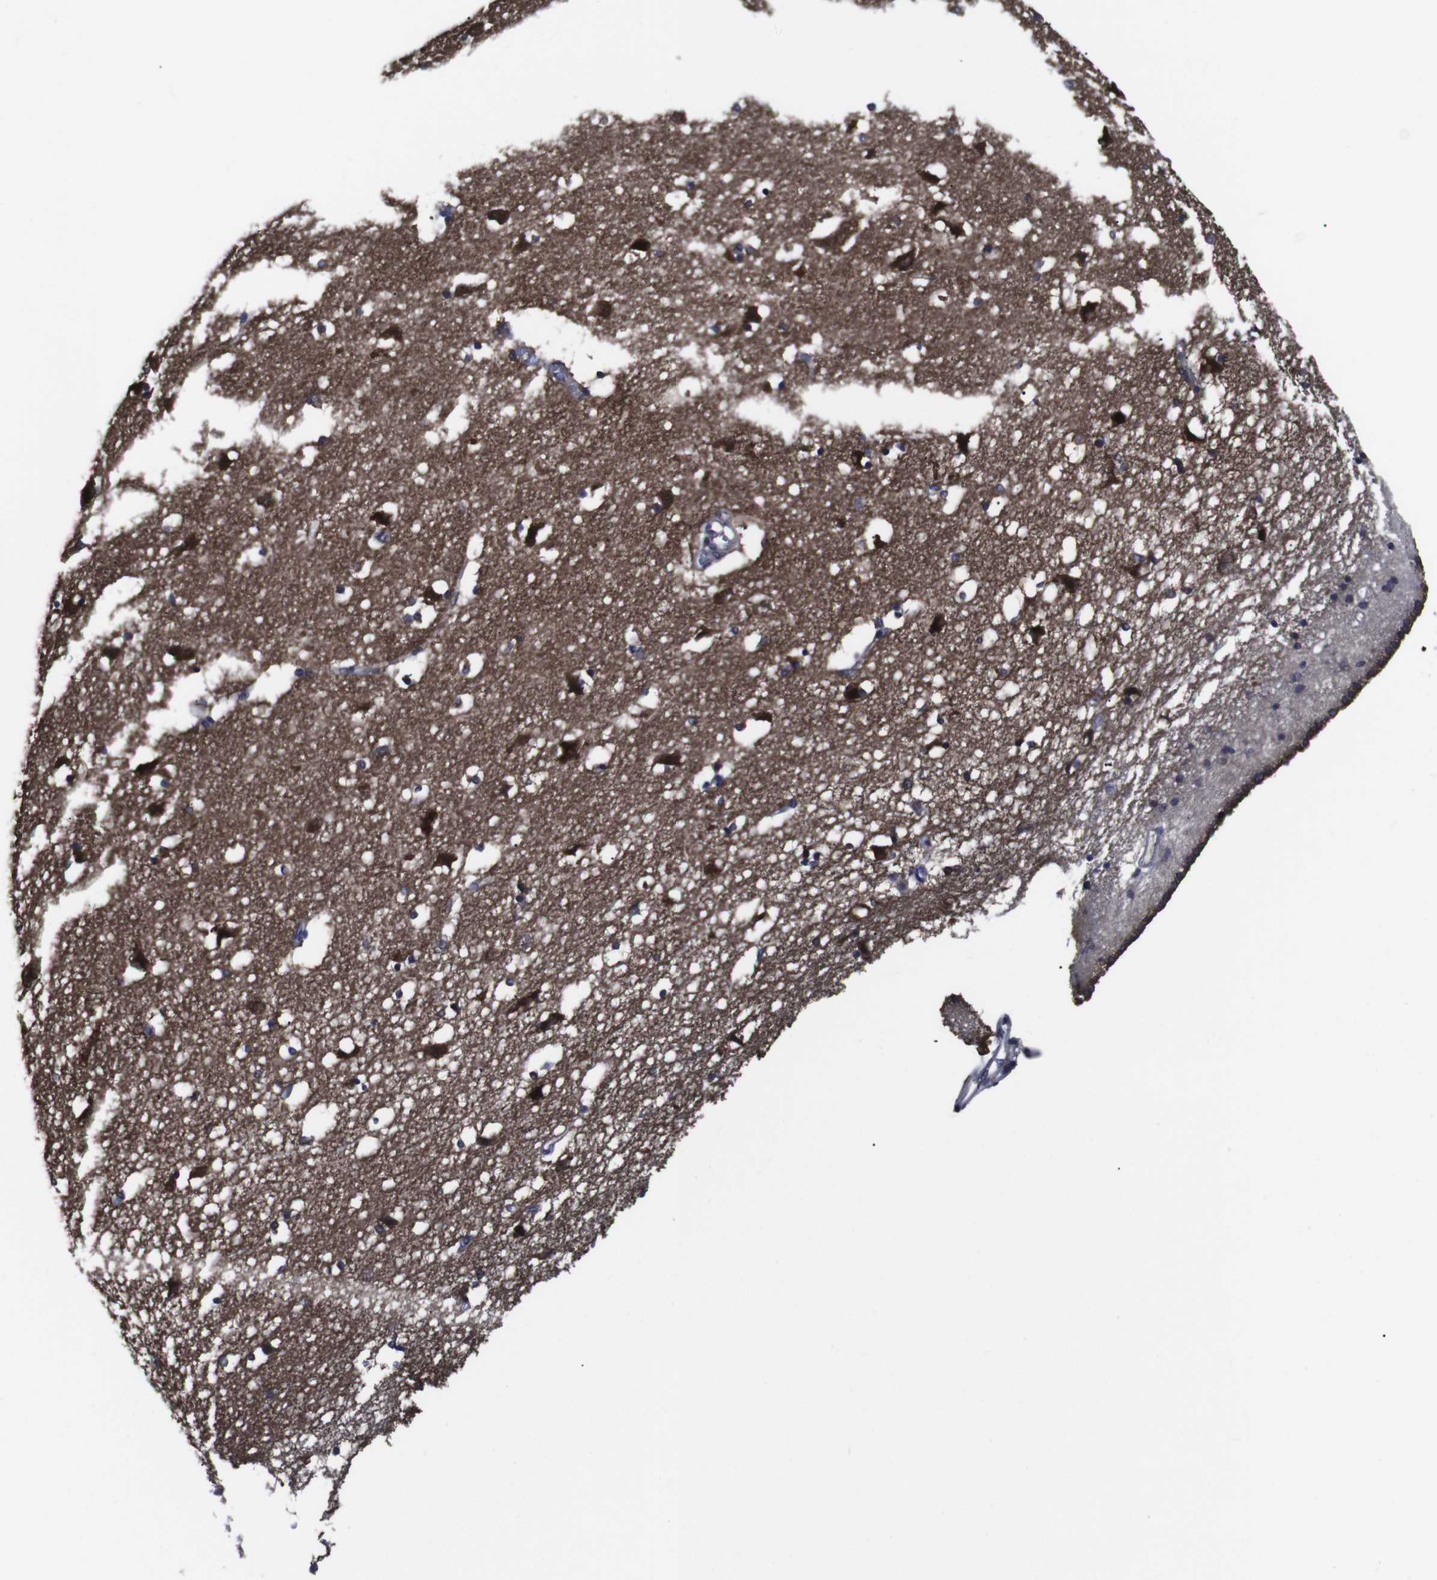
{"staining": {"intensity": "strong", "quantity": "25%-75%", "location": "cytoplasmic/membranous"}, "tissue": "caudate", "cell_type": "Glial cells", "image_type": "normal", "snomed": [{"axis": "morphology", "description": "Normal tissue, NOS"}, {"axis": "topography", "description": "Lateral ventricle wall"}], "caption": "Benign caudate was stained to show a protein in brown. There is high levels of strong cytoplasmic/membranous staining in approximately 25%-75% of glial cells.", "gene": "HPRT1", "patient": {"sex": "male", "age": 45}}